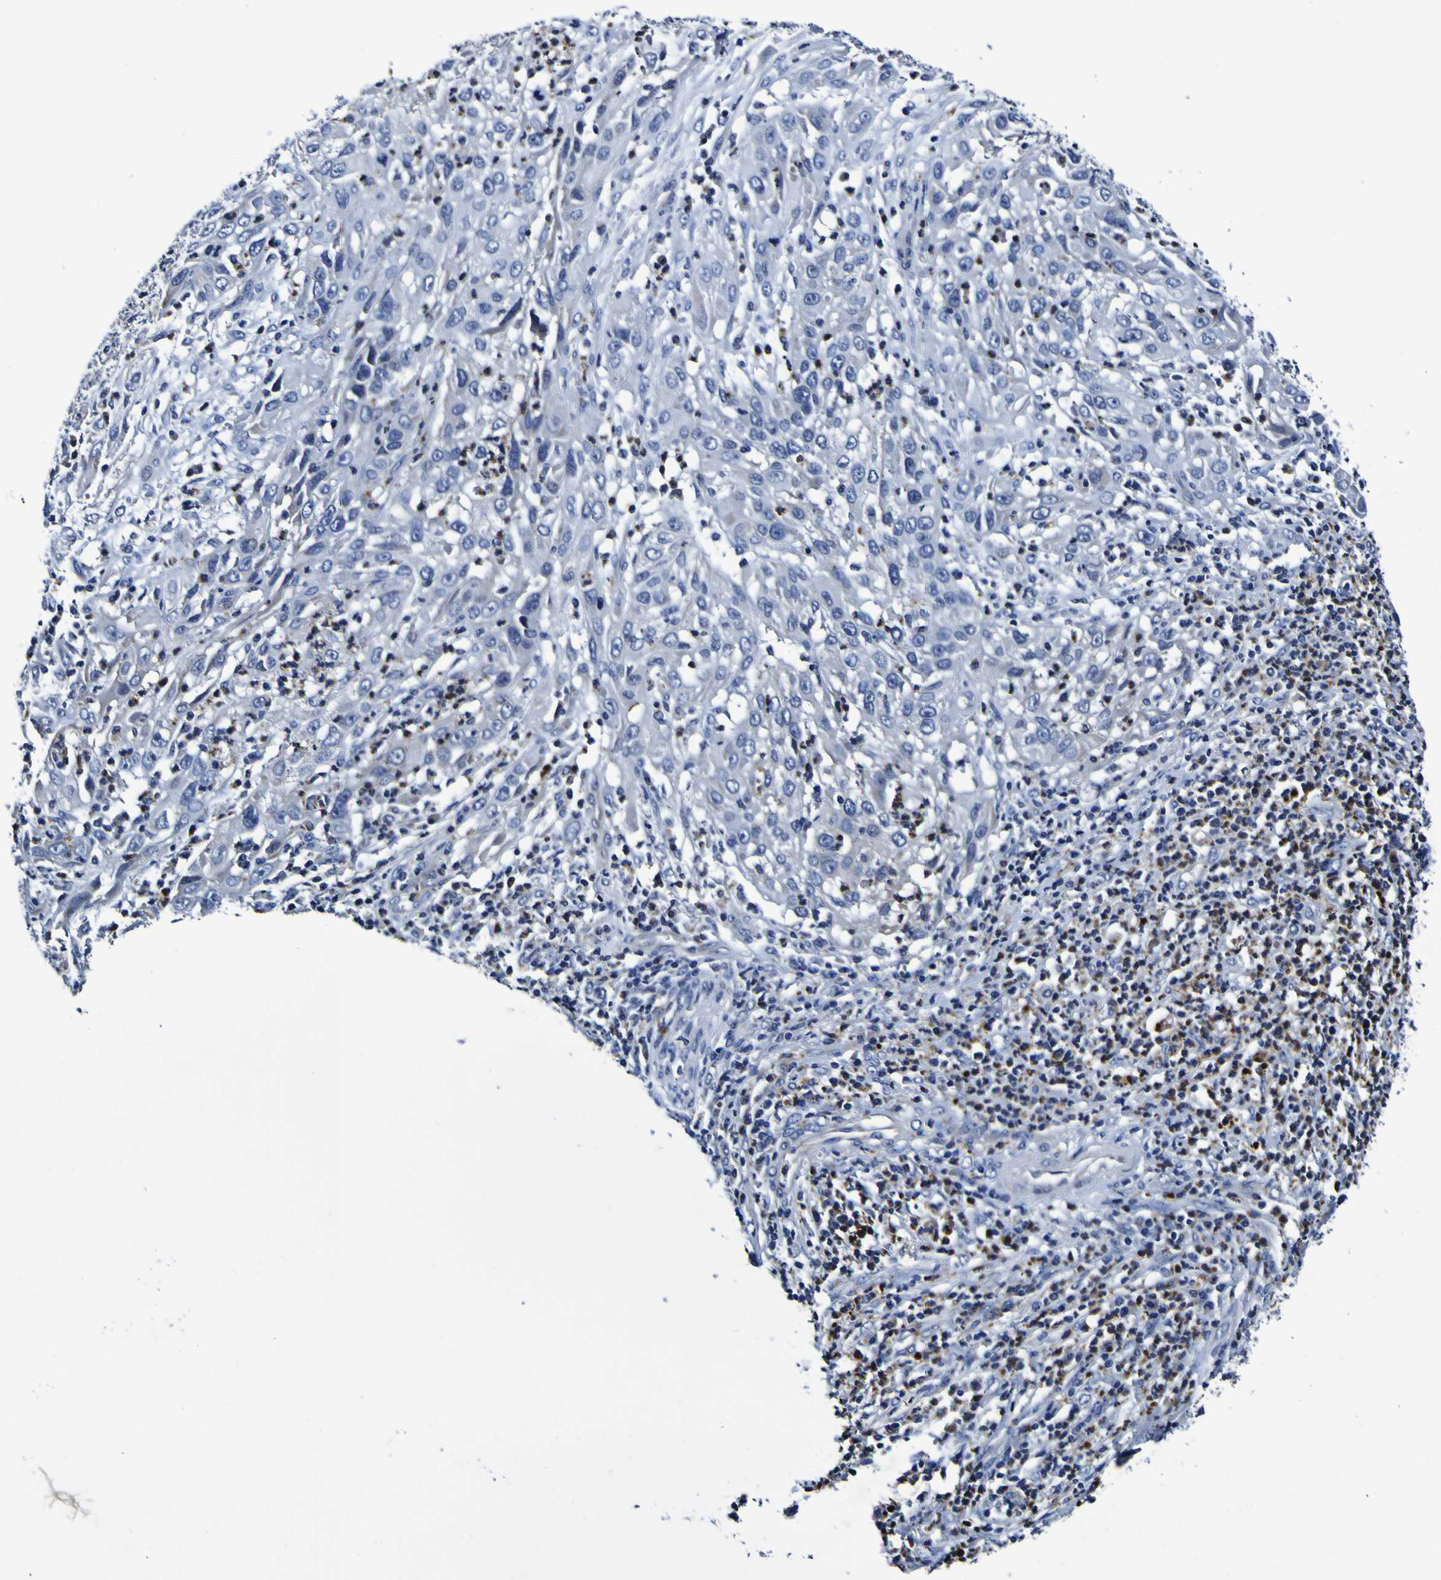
{"staining": {"intensity": "negative", "quantity": "none", "location": "none"}, "tissue": "cervical cancer", "cell_type": "Tumor cells", "image_type": "cancer", "snomed": [{"axis": "morphology", "description": "Squamous cell carcinoma, NOS"}, {"axis": "topography", "description": "Cervix"}], "caption": "IHC of human cervical cancer (squamous cell carcinoma) reveals no positivity in tumor cells.", "gene": "PANK4", "patient": {"sex": "female", "age": 32}}